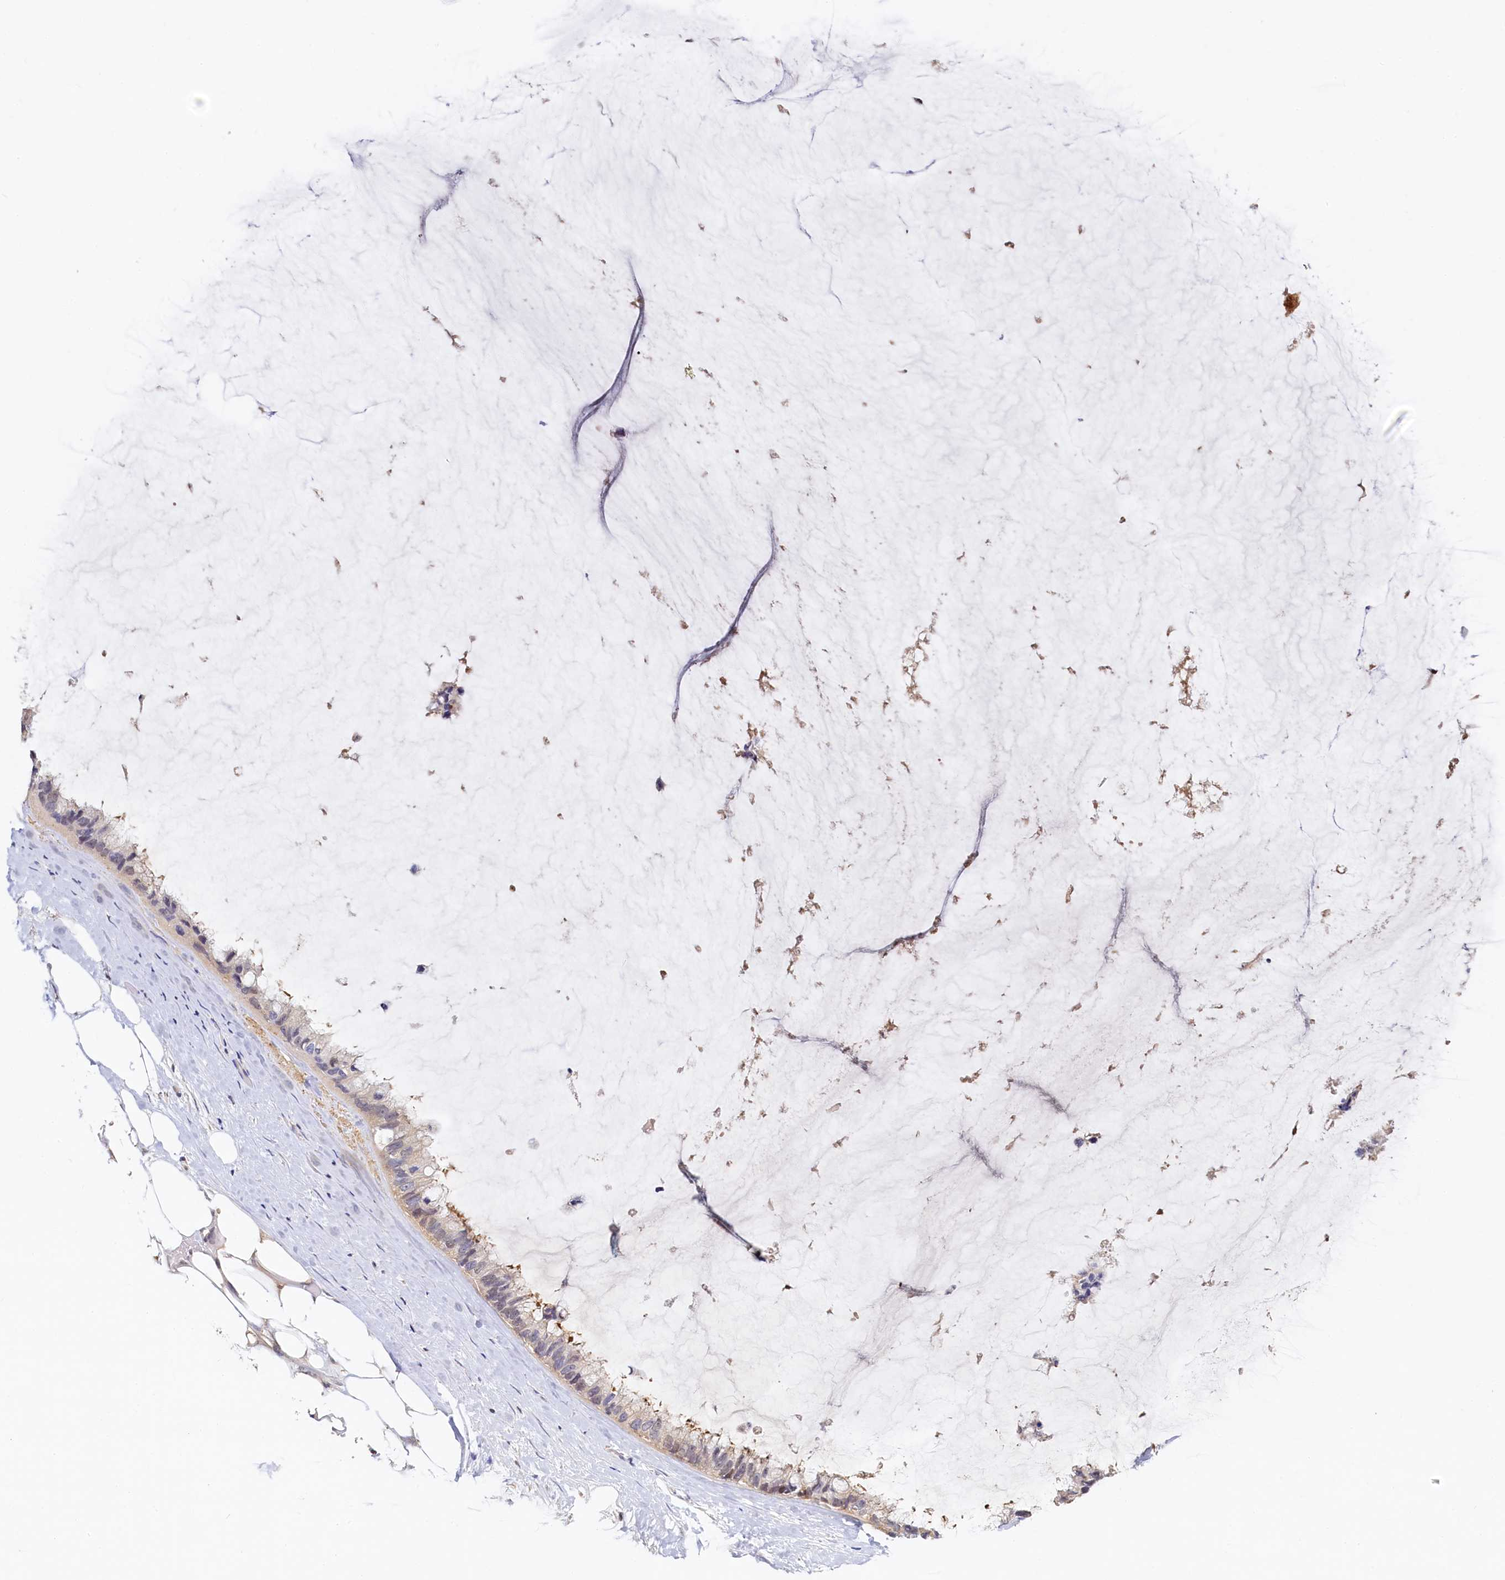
{"staining": {"intensity": "weak", "quantity": "<25%", "location": "cytoplasmic/membranous"}, "tissue": "ovarian cancer", "cell_type": "Tumor cells", "image_type": "cancer", "snomed": [{"axis": "morphology", "description": "Cystadenocarcinoma, mucinous, NOS"}, {"axis": "topography", "description": "Ovary"}], "caption": "This is a image of IHC staining of ovarian mucinous cystadenocarcinoma, which shows no positivity in tumor cells.", "gene": "PAAF1", "patient": {"sex": "female", "age": 39}}